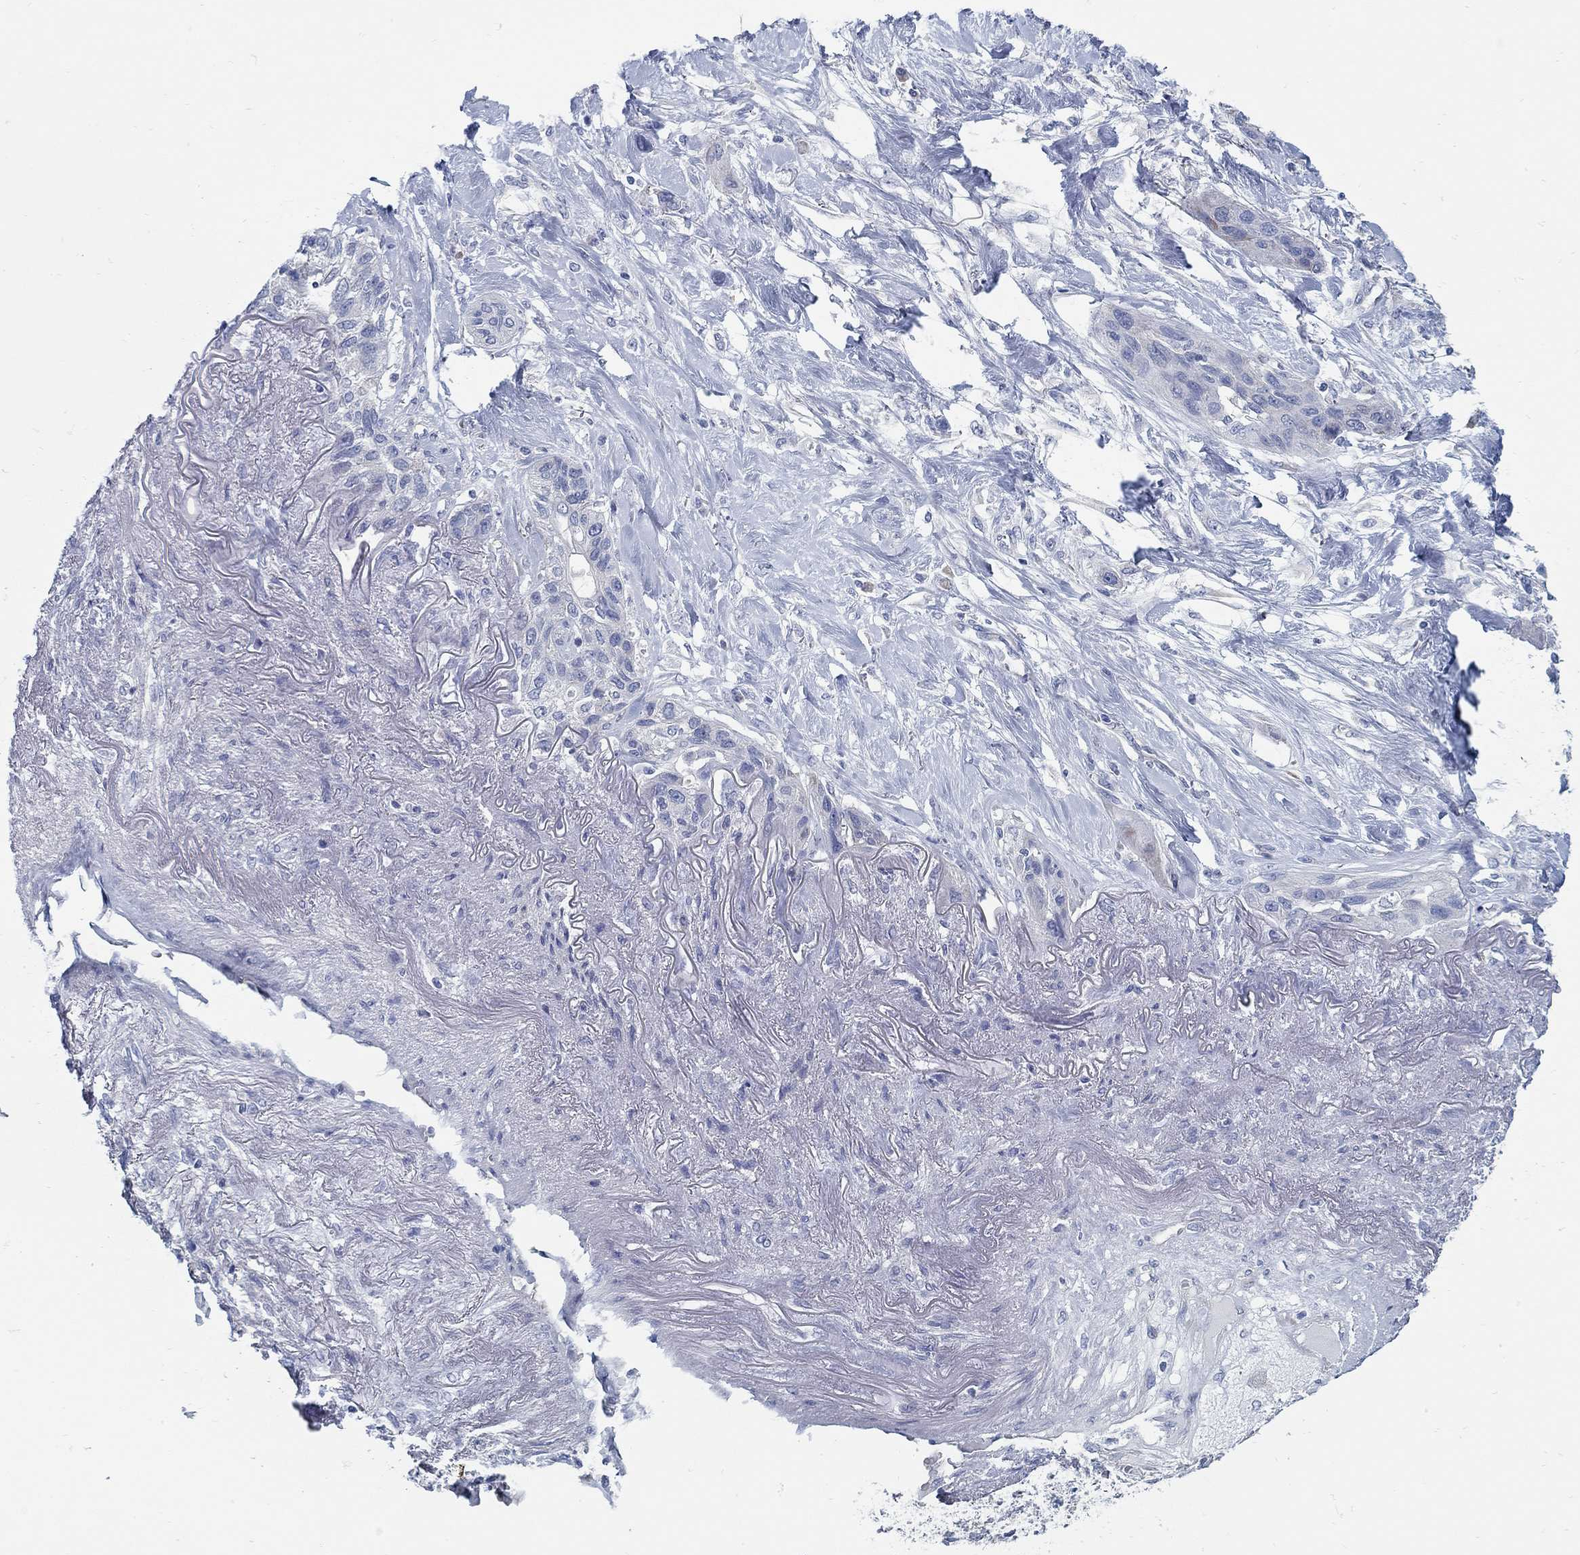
{"staining": {"intensity": "negative", "quantity": "none", "location": "none"}, "tissue": "lung cancer", "cell_type": "Tumor cells", "image_type": "cancer", "snomed": [{"axis": "morphology", "description": "Squamous cell carcinoma, NOS"}, {"axis": "topography", "description": "Lung"}], "caption": "Immunohistochemistry (IHC) histopathology image of lung cancer stained for a protein (brown), which demonstrates no positivity in tumor cells.", "gene": "C15orf39", "patient": {"sex": "female", "age": 70}}